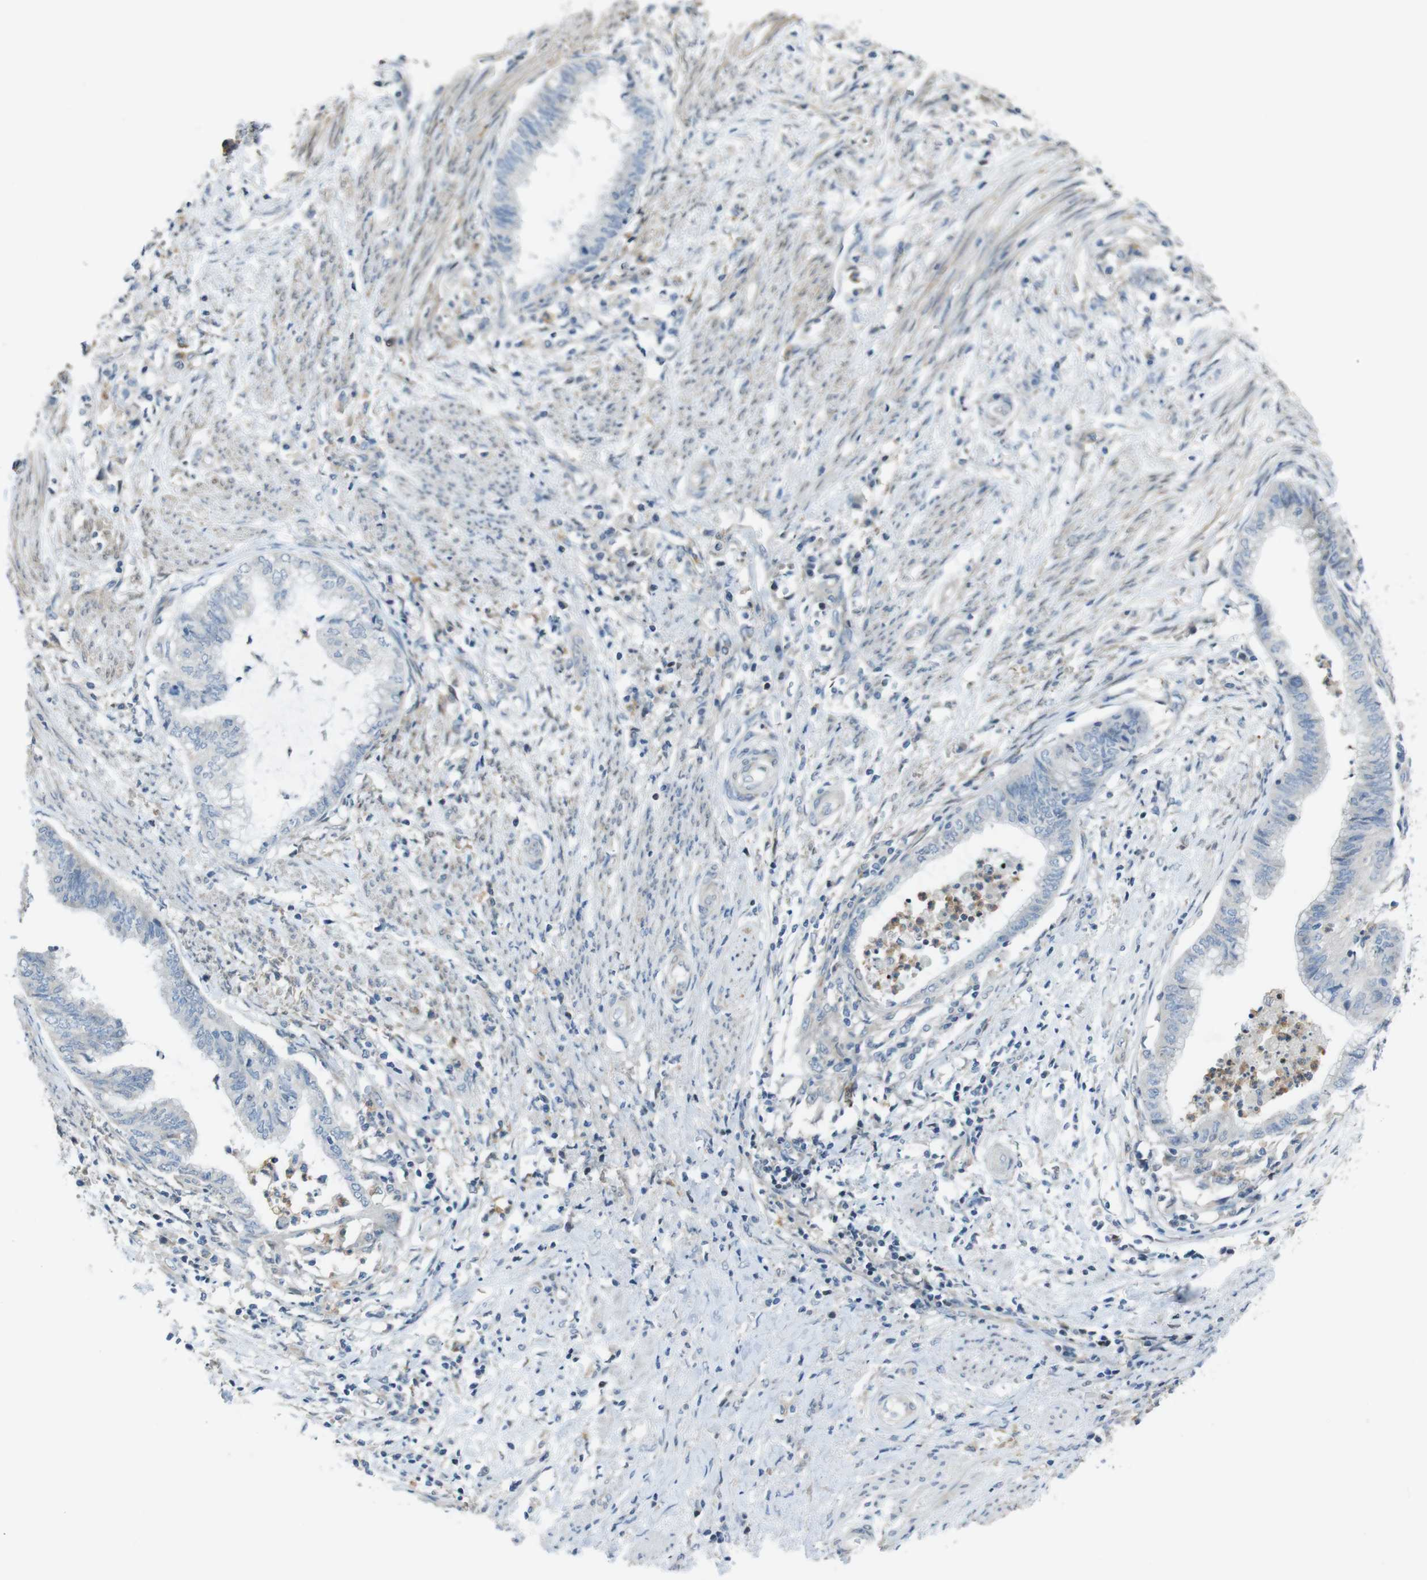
{"staining": {"intensity": "negative", "quantity": "none", "location": "none"}, "tissue": "endometrial cancer", "cell_type": "Tumor cells", "image_type": "cancer", "snomed": [{"axis": "morphology", "description": "Necrosis, NOS"}, {"axis": "morphology", "description": "Adenocarcinoma, NOS"}, {"axis": "topography", "description": "Endometrium"}], "caption": "Endometrial cancer (adenocarcinoma) was stained to show a protein in brown. There is no significant positivity in tumor cells.", "gene": "PCDH10", "patient": {"sex": "female", "age": 79}}